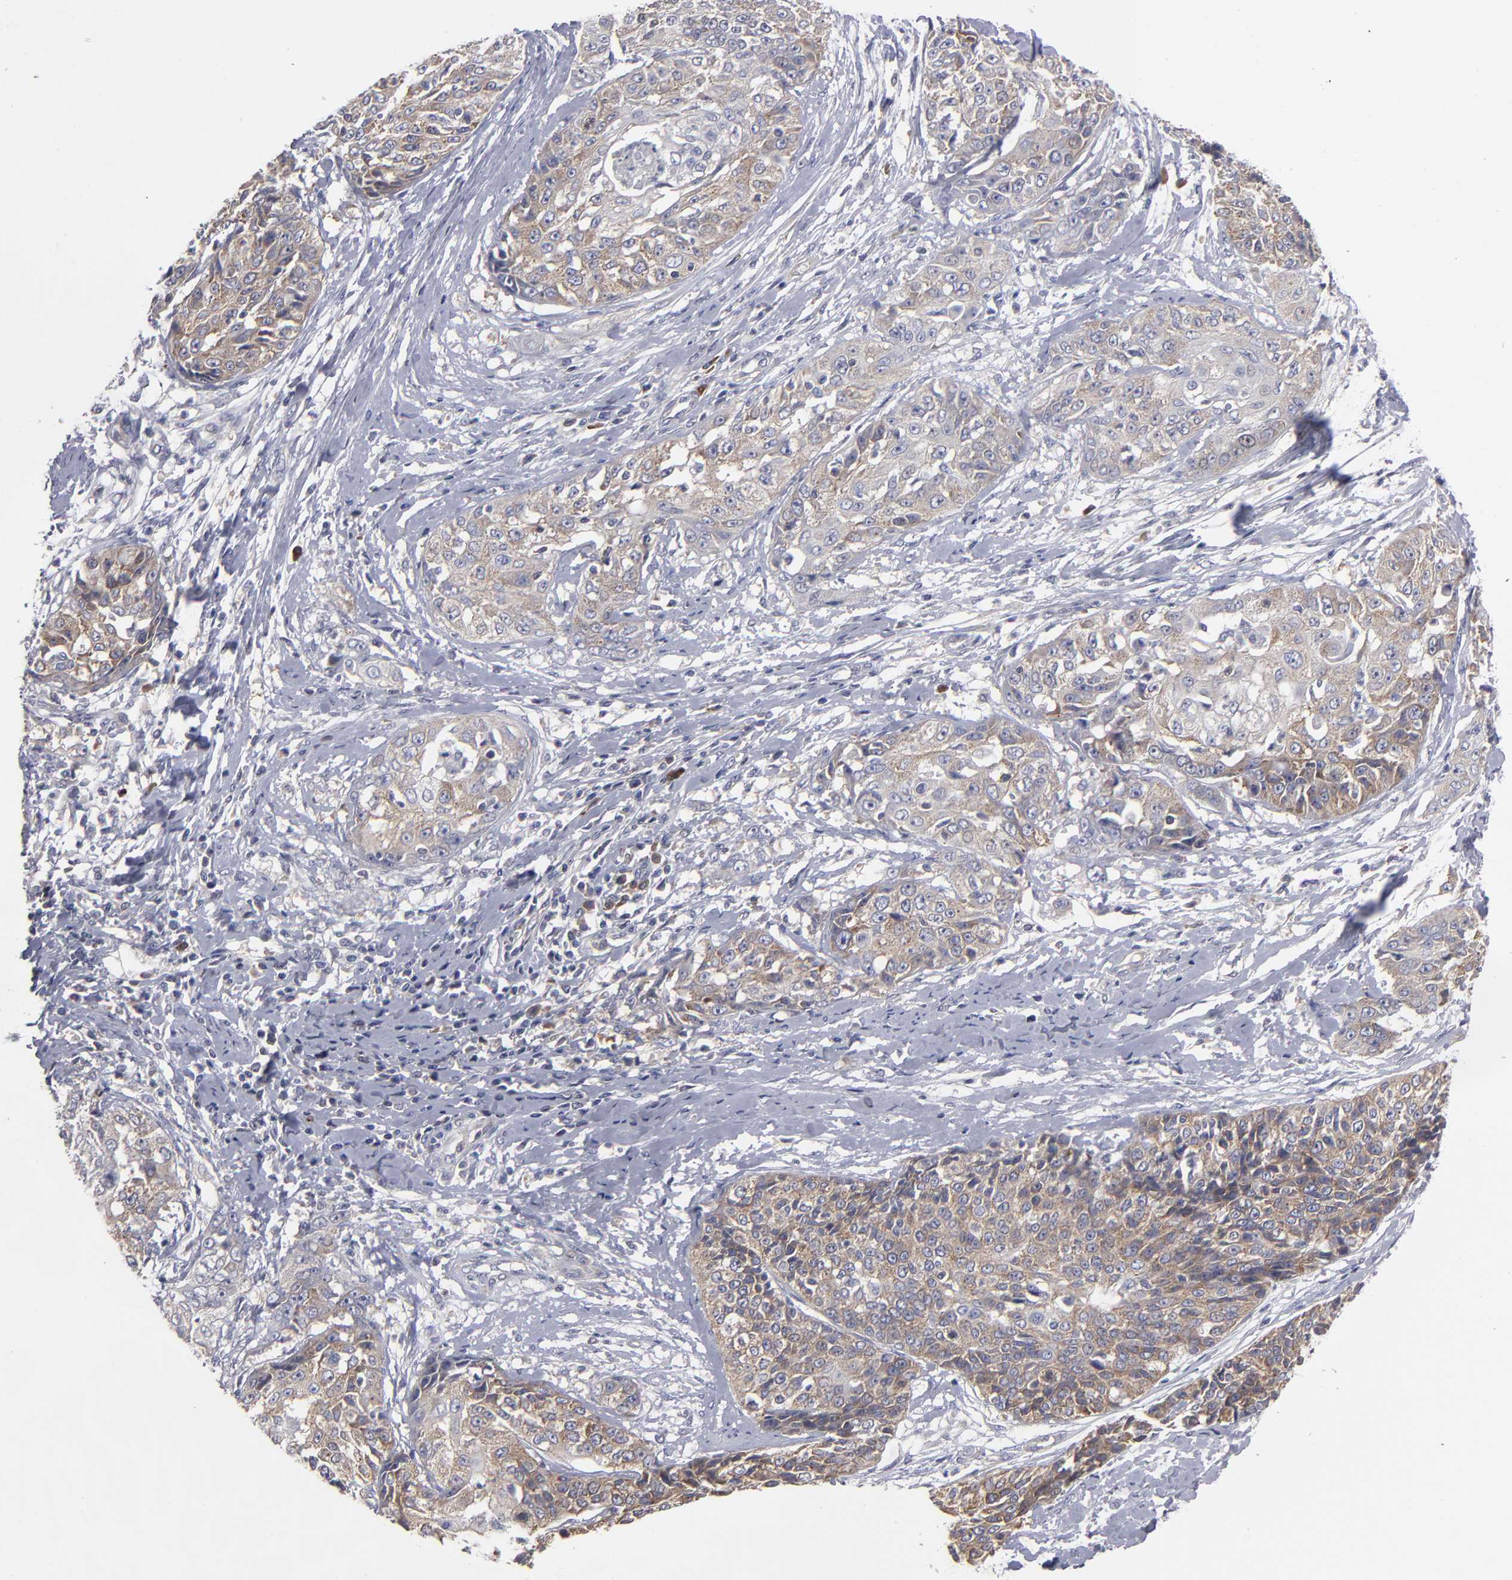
{"staining": {"intensity": "moderate", "quantity": ">75%", "location": "cytoplasmic/membranous"}, "tissue": "cervical cancer", "cell_type": "Tumor cells", "image_type": "cancer", "snomed": [{"axis": "morphology", "description": "Squamous cell carcinoma, NOS"}, {"axis": "topography", "description": "Cervix"}], "caption": "Cervical cancer stained with DAB immunohistochemistry (IHC) exhibits medium levels of moderate cytoplasmic/membranous expression in approximately >75% of tumor cells.", "gene": "CEP97", "patient": {"sex": "female", "age": 64}}